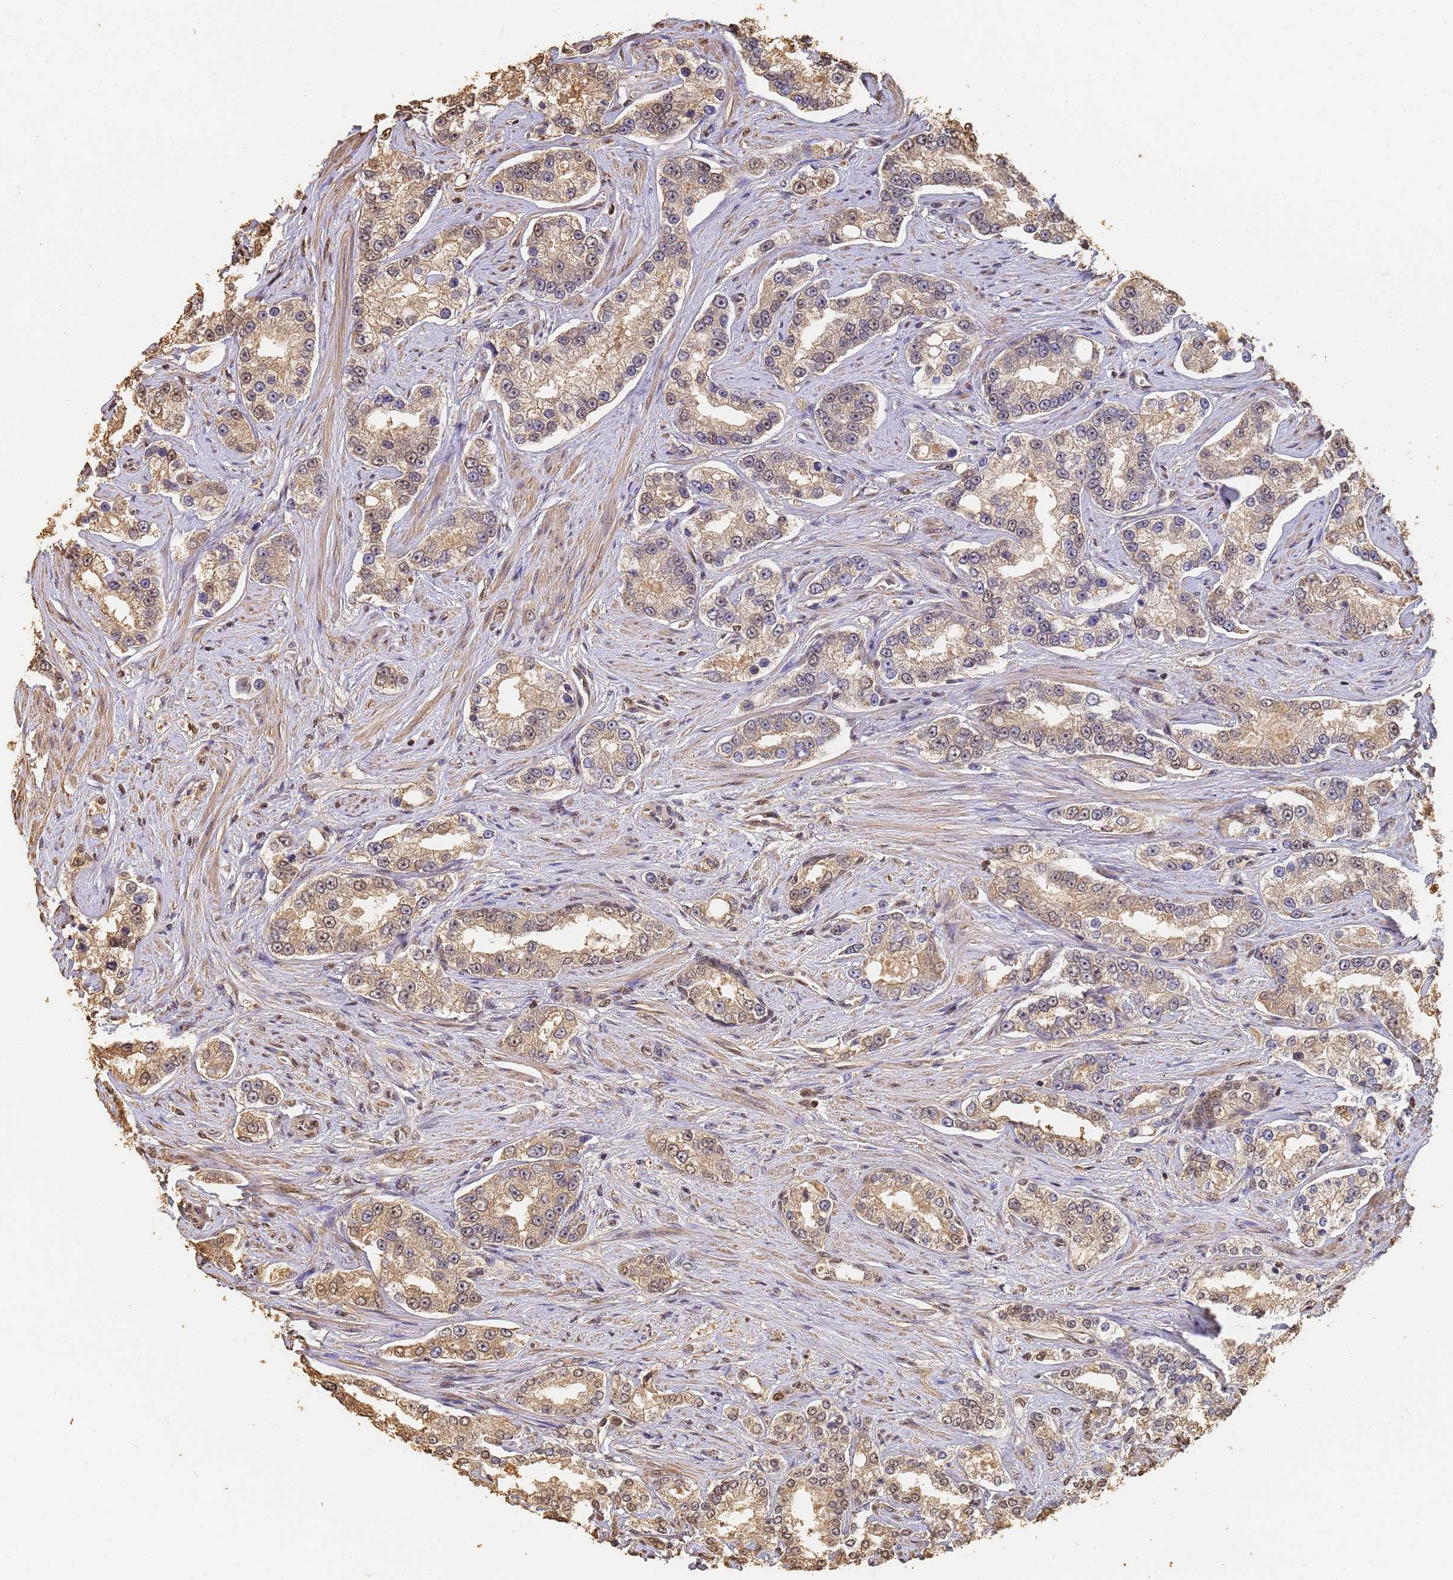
{"staining": {"intensity": "weak", "quantity": "25%-75%", "location": "cytoplasmic/membranous,nuclear"}, "tissue": "prostate cancer", "cell_type": "Tumor cells", "image_type": "cancer", "snomed": [{"axis": "morphology", "description": "Normal tissue, NOS"}, {"axis": "morphology", "description": "Adenocarcinoma, High grade"}, {"axis": "topography", "description": "Prostate"}], "caption": "The micrograph demonstrates staining of prostate high-grade adenocarcinoma, revealing weak cytoplasmic/membranous and nuclear protein staining (brown color) within tumor cells. (Stains: DAB (3,3'-diaminobenzidine) in brown, nuclei in blue, Microscopy: brightfield microscopy at high magnification).", "gene": "JAK2", "patient": {"sex": "male", "age": 83}}